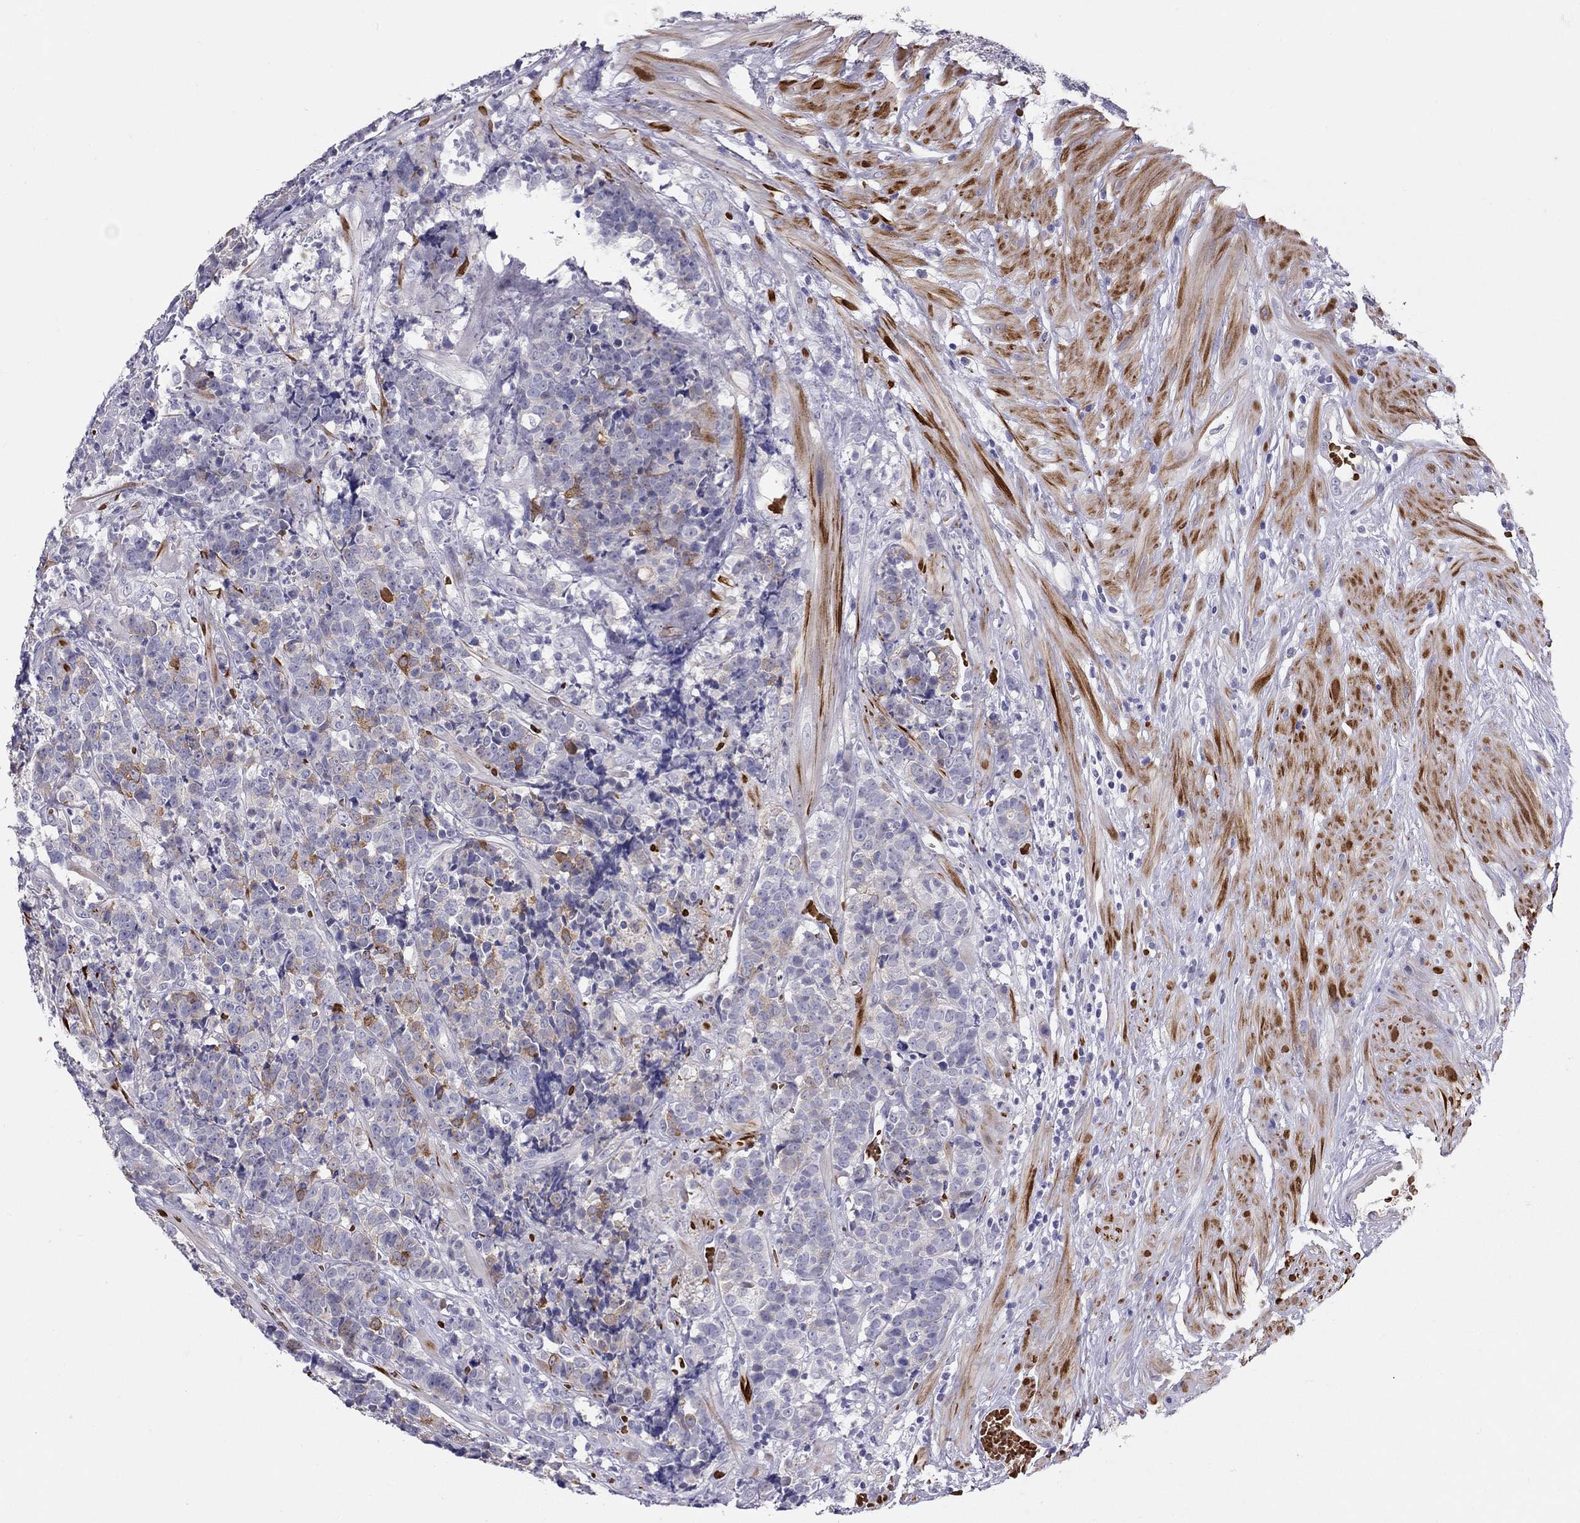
{"staining": {"intensity": "strong", "quantity": "<25%", "location": "cytoplasmic/membranous"}, "tissue": "prostate cancer", "cell_type": "Tumor cells", "image_type": "cancer", "snomed": [{"axis": "morphology", "description": "Adenocarcinoma, NOS"}, {"axis": "topography", "description": "Prostate"}], "caption": "Strong cytoplasmic/membranous staining is seen in approximately <25% of tumor cells in adenocarcinoma (prostate).", "gene": "FRMD1", "patient": {"sex": "male", "age": 67}}